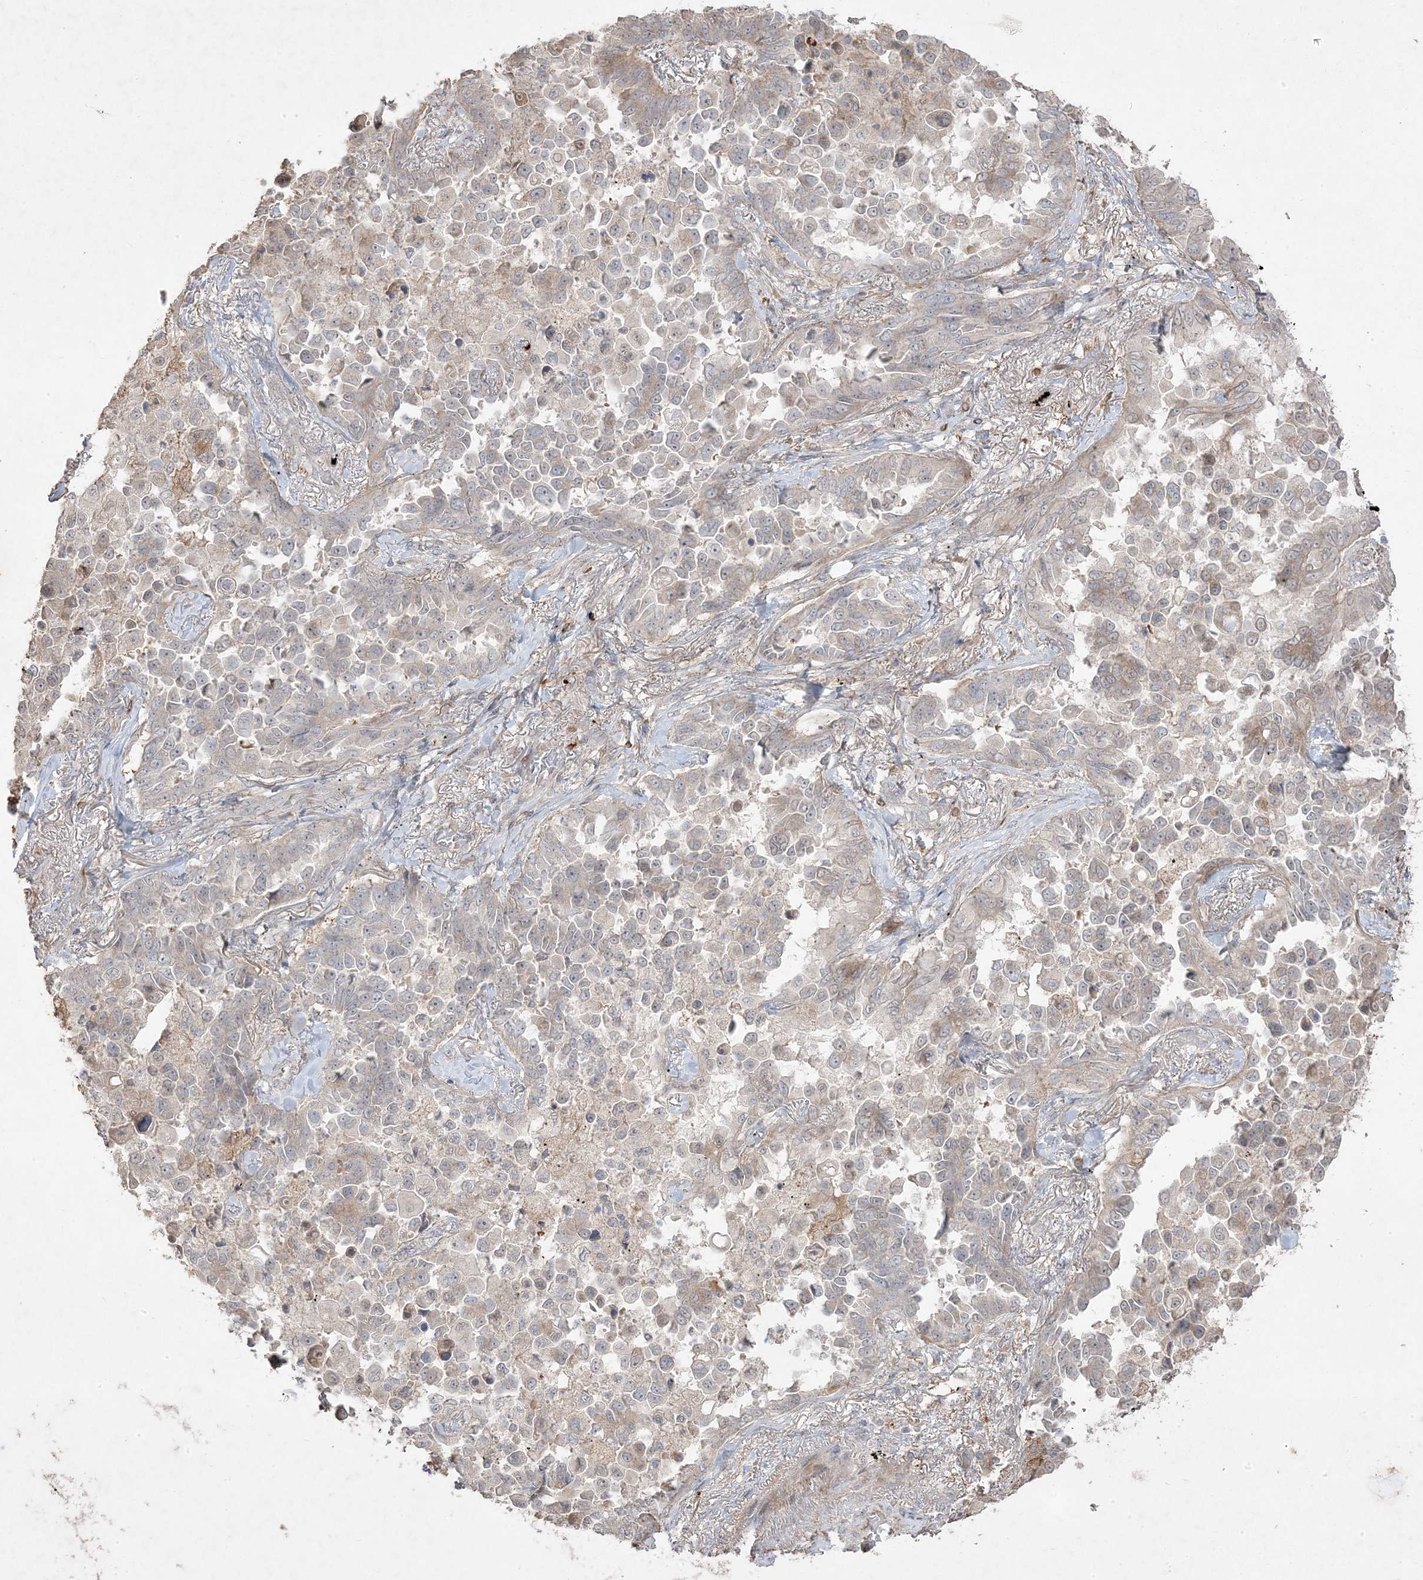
{"staining": {"intensity": "negative", "quantity": "none", "location": "none"}, "tissue": "lung cancer", "cell_type": "Tumor cells", "image_type": "cancer", "snomed": [{"axis": "morphology", "description": "Adenocarcinoma, NOS"}, {"axis": "topography", "description": "Lung"}], "caption": "DAB (3,3'-diaminobenzidine) immunohistochemical staining of human lung cancer demonstrates no significant staining in tumor cells.", "gene": "RGL4", "patient": {"sex": "female", "age": 67}}